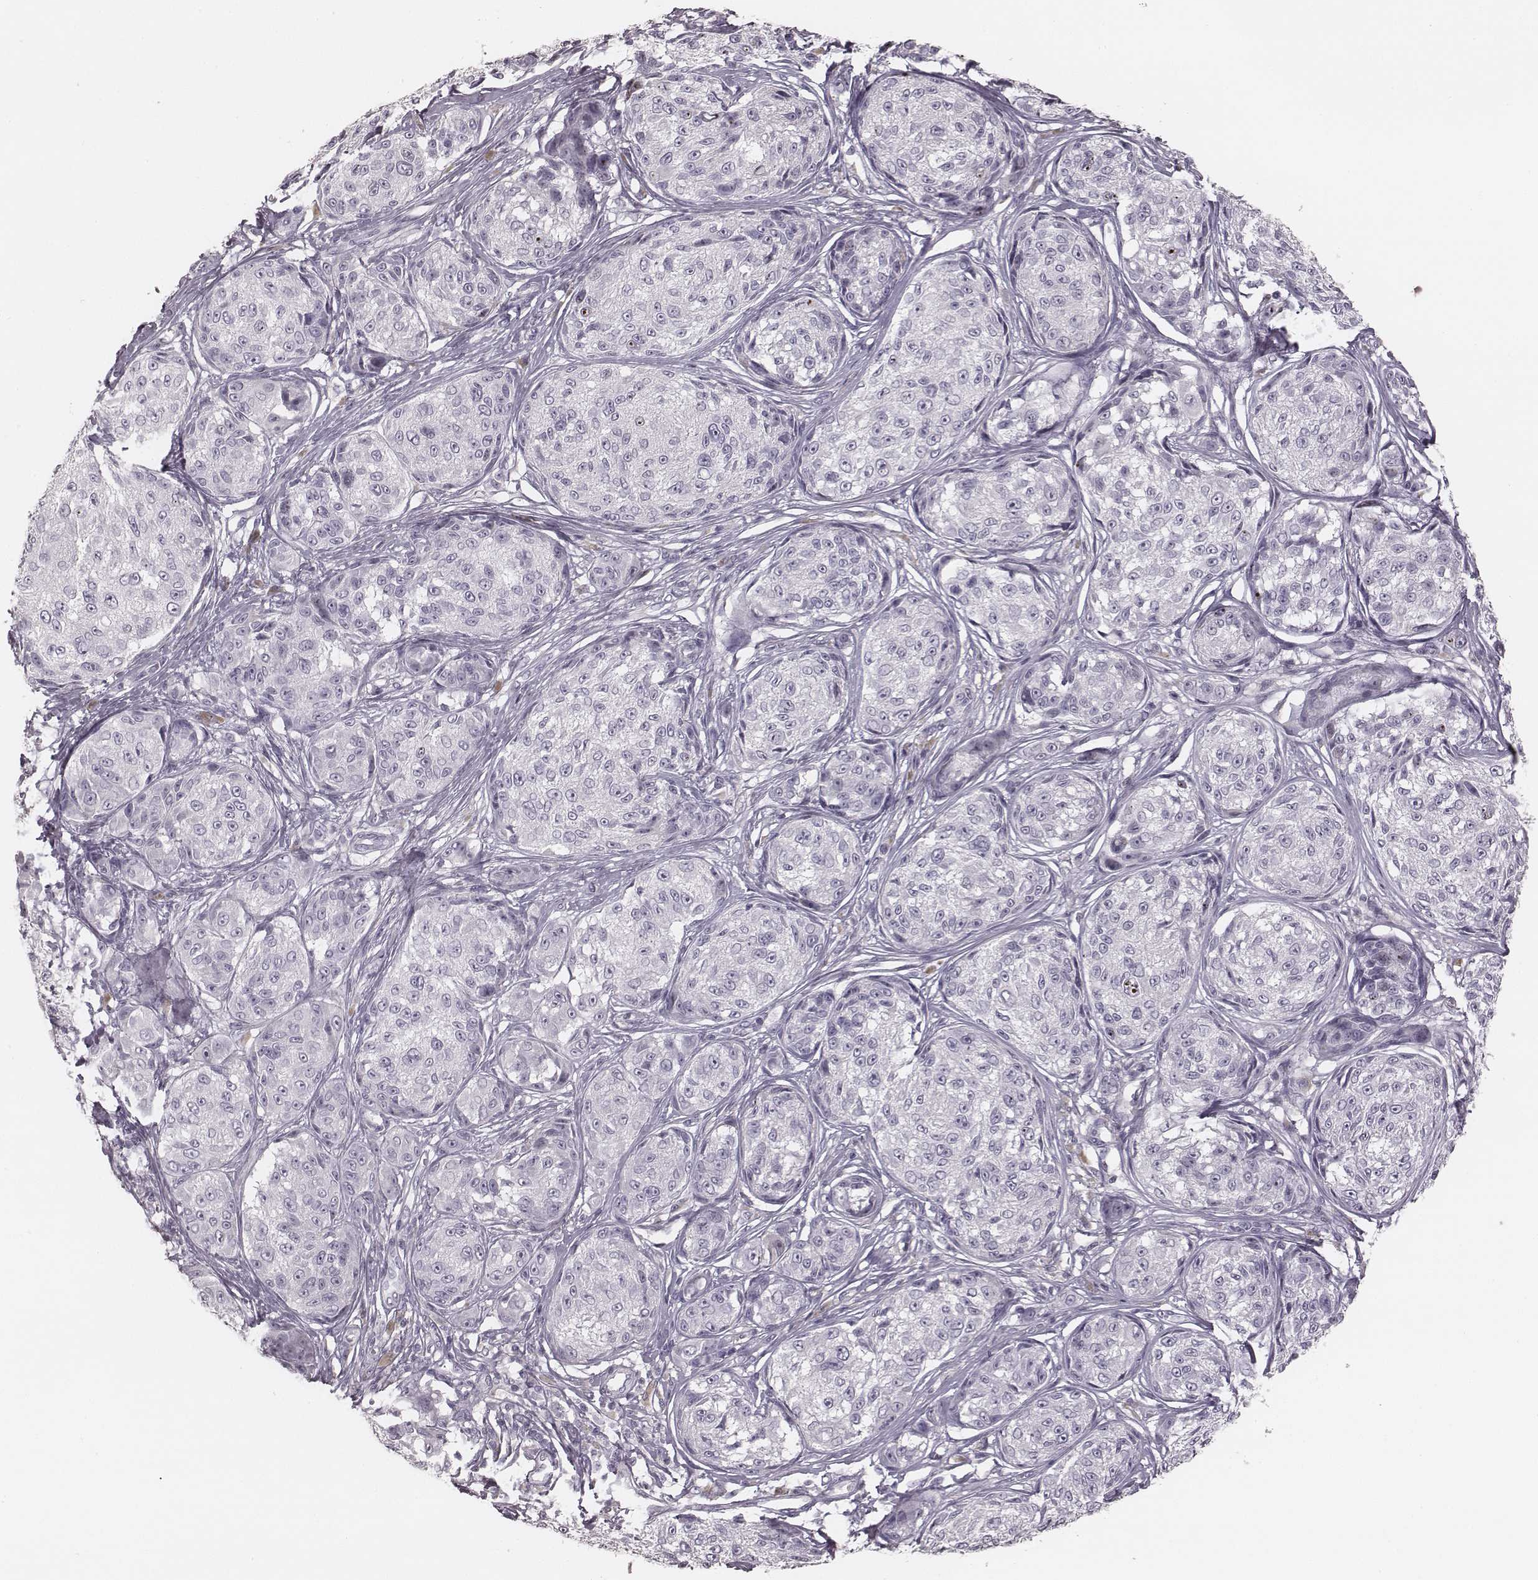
{"staining": {"intensity": "negative", "quantity": "none", "location": "none"}, "tissue": "melanoma", "cell_type": "Tumor cells", "image_type": "cancer", "snomed": [{"axis": "morphology", "description": "Malignant melanoma, NOS"}, {"axis": "topography", "description": "Skin"}], "caption": "Human malignant melanoma stained for a protein using IHC reveals no expression in tumor cells.", "gene": "S100Z", "patient": {"sex": "male", "age": 61}}